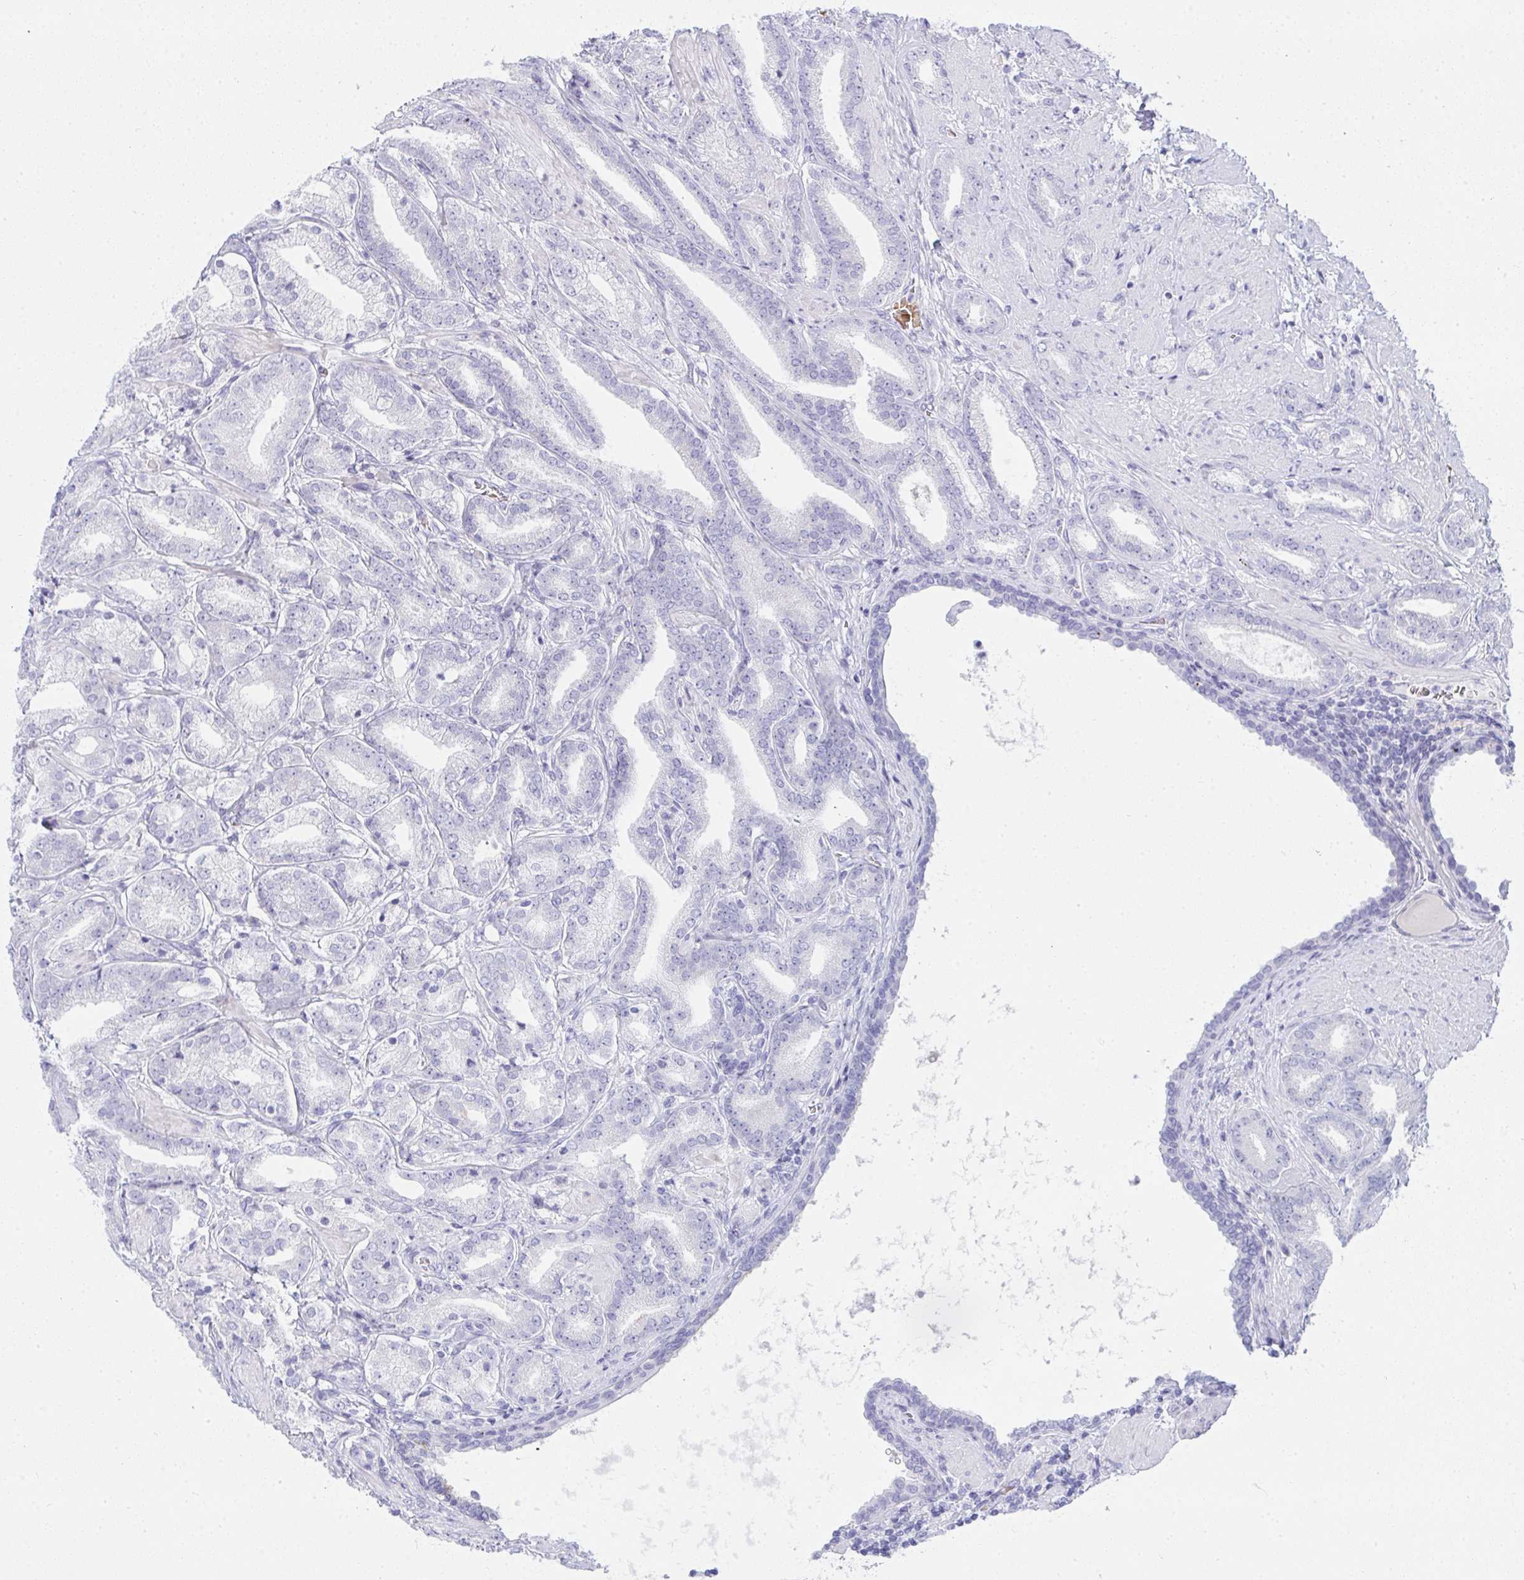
{"staining": {"intensity": "negative", "quantity": "none", "location": "none"}, "tissue": "prostate cancer", "cell_type": "Tumor cells", "image_type": "cancer", "snomed": [{"axis": "morphology", "description": "Adenocarcinoma, High grade"}, {"axis": "topography", "description": "Prostate"}], "caption": "Immunohistochemistry histopathology image of neoplastic tissue: human prostate cancer (adenocarcinoma (high-grade)) stained with DAB (3,3'-diaminobenzidine) shows no significant protein positivity in tumor cells. (DAB immunohistochemistry visualized using brightfield microscopy, high magnification).", "gene": "ZNF182", "patient": {"sex": "male", "age": 56}}